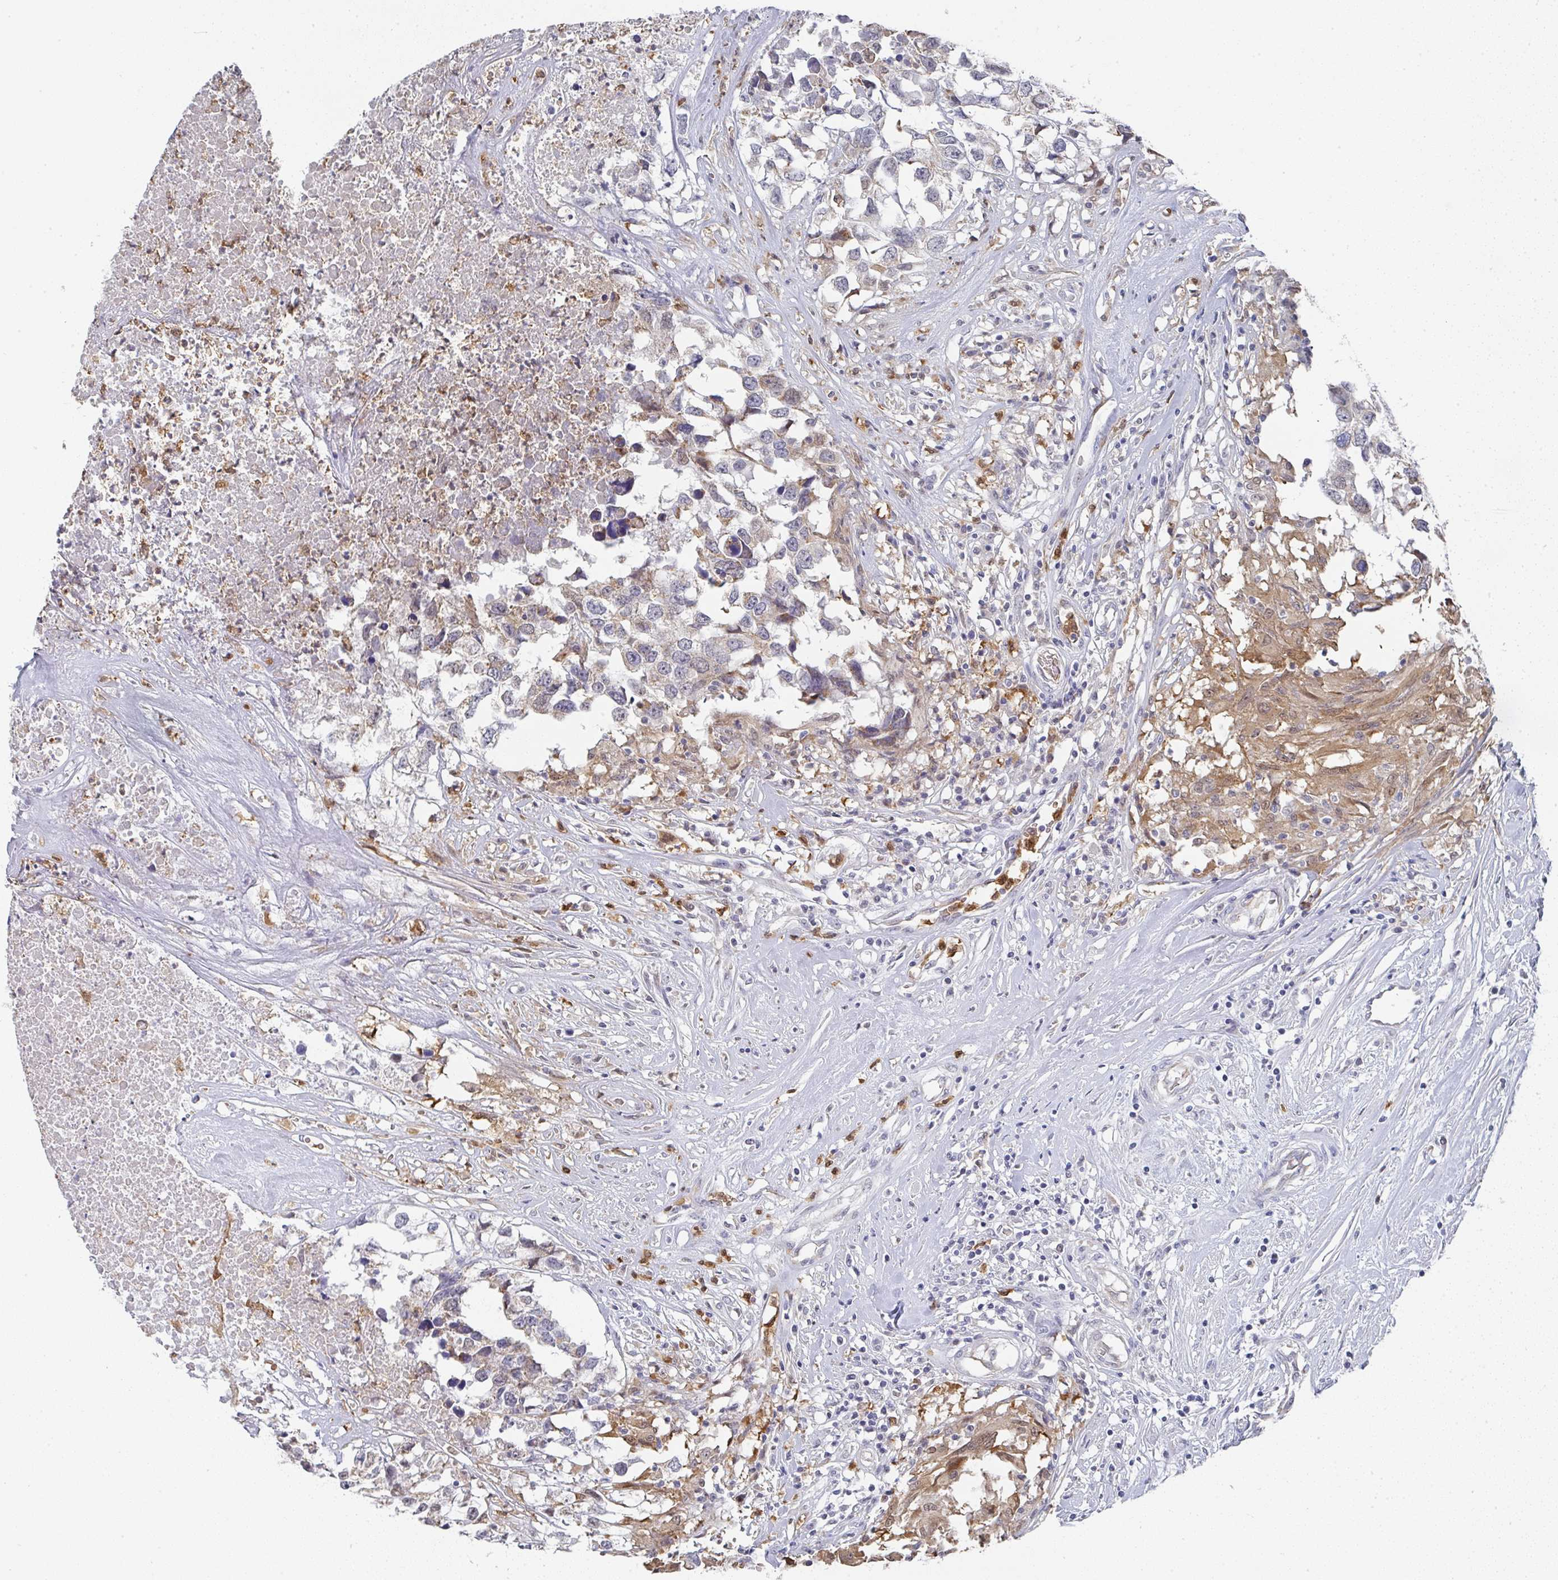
{"staining": {"intensity": "weak", "quantity": "<25%", "location": "cytoplasmic/membranous"}, "tissue": "testis cancer", "cell_type": "Tumor cells", "image_type": "cancer", "snomed": [{"axis": "morphology", "description": "Carcinoma, Embryonal, NOS"}, {"axis": "topography", "description": "Testis"}], "caption": "Human testis embryonal carcinoma stained for a protein using IHC shows no staining in tumor cells.", "gene": "NCF1", "patient": {"sex": "male", "age": 83}}